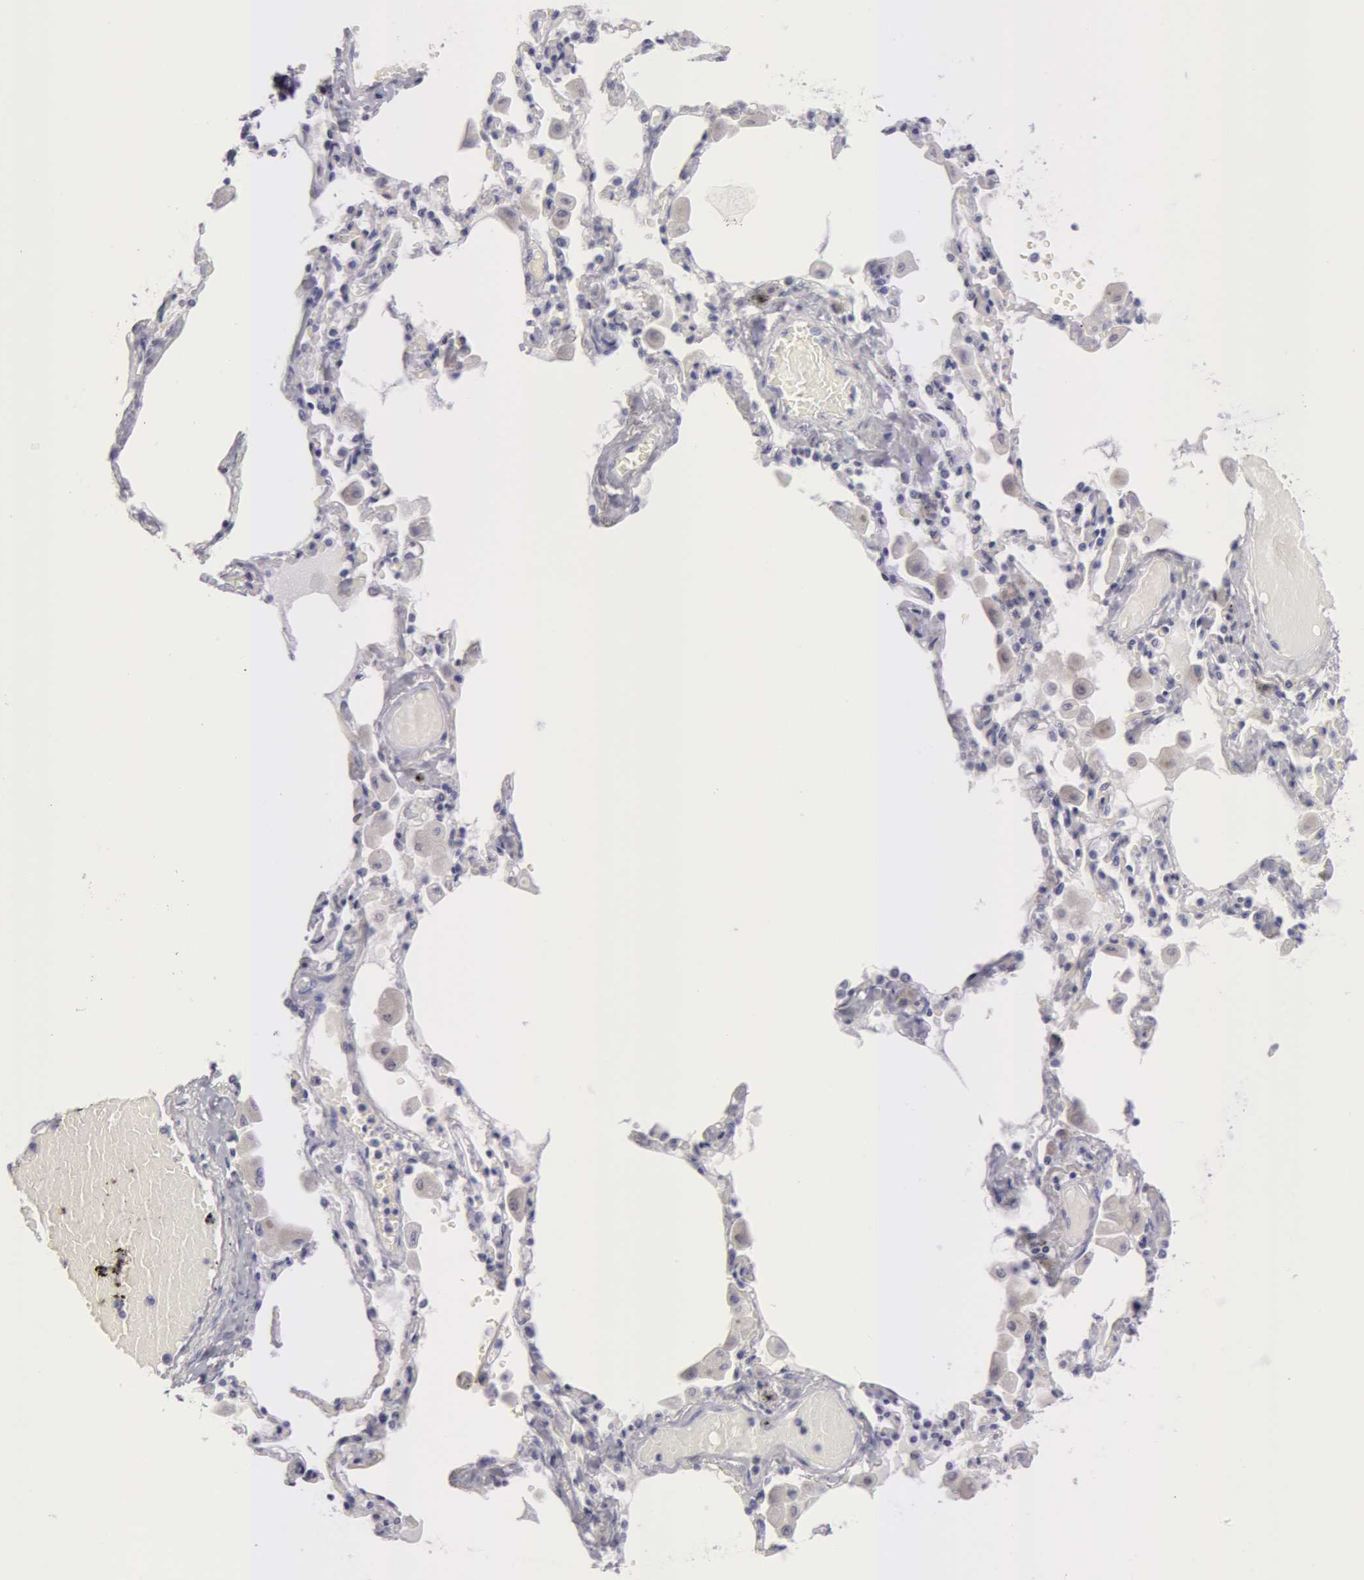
{"staining": {"intensity": "negative", "quantity": "none", "location": "none"}, "tissue": "bronchus", "cell_type": "Respiratory epithelial cells", "image_type": "normal", "snomed": [{"axis": "morphology", "description": "Normal tissue, NOS"}, {"axis": "morphology", "description": "Squamous cell carcinoma, NOS"}, {"axis": "topography", "description": "Bronchus"}, {"axis": "topography", "description": "Lung"}], "caption": "This photomicrograph is of benign bronchus stained with immunohistochemistry to label a protein in brown with the nuclei are counter-stained blue. There is no staining in respiratory epithelial cells.", "gene": "AMACR", "patient": {"sex": "female", "age": 47}}